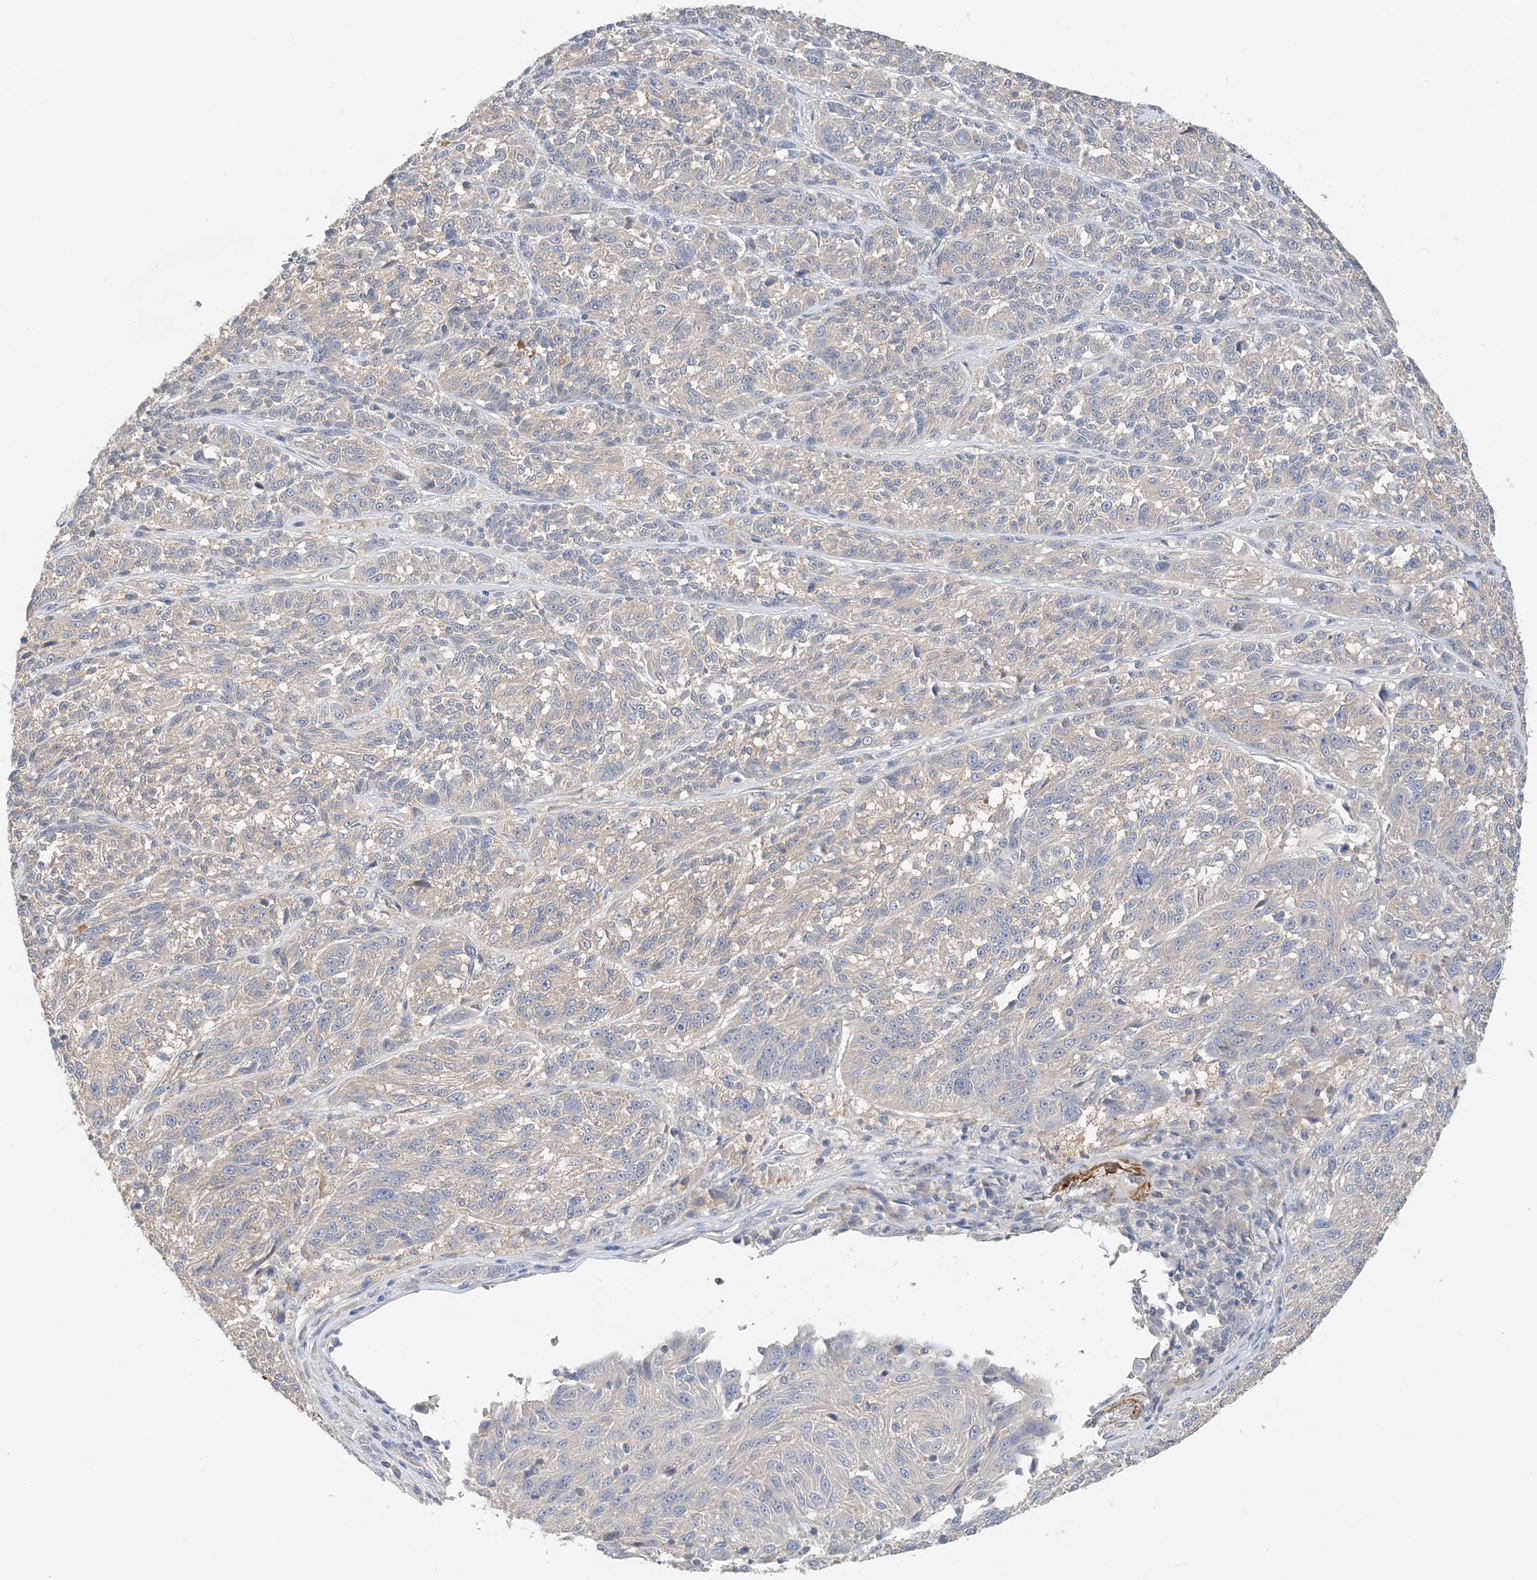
{"staining": {"intensity": "negative", "quantity": "none", "location": "none"}, "tissue": "melanoma", "cell_type": "Tumor cells", "image_type": "cancer", "snomed": [{"axis": "morphology", "description": "Malignant melanoma, NOS"}, {"axis": "topography", "description": "Skin"}], "caption": "A micrograph of human melanoma is negative for staining in tumor cells.", "gene": "KIFBP", "patient": {"sex": "male", "age": 53}}